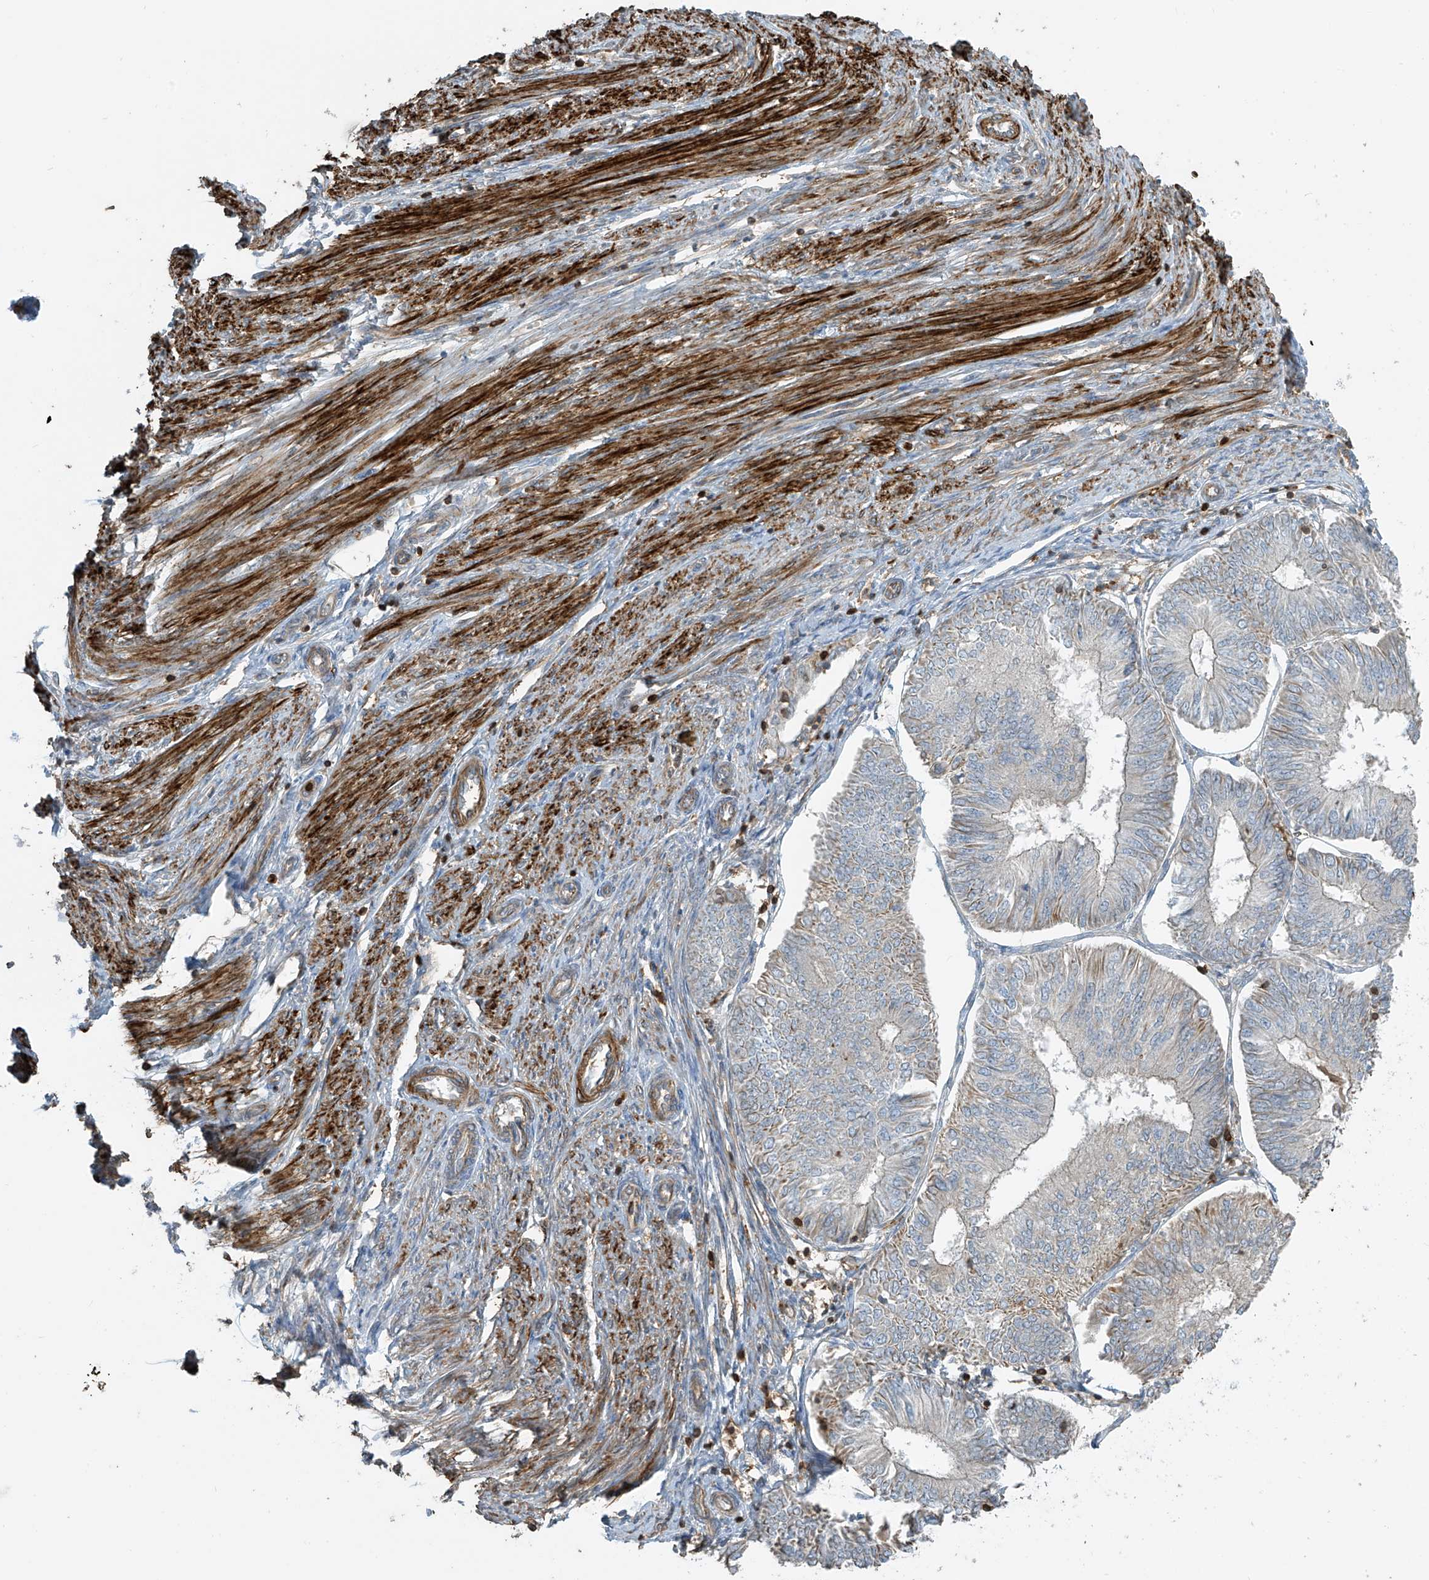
{"staining": {"intensity": "weak", "quantity": "<25%", "location": "cytoplasmic/membranous"}, "tissue": "endometrial cancer", "cell_type": "Tumor cells", "image_type": "cancer", "snomed": [{"axis": "morphology", "description": "Adenocarcinoma, NOS"}, {"axis": "topography", "description": "Endometrium"}], "caption": "A high-resolution micrograph shows IHC staining of endometrial cancer, which shows no significant positivity in tumor cells.", "gene": "SH3BGRL3", "patient": {"sex": "female", "age": 58}}